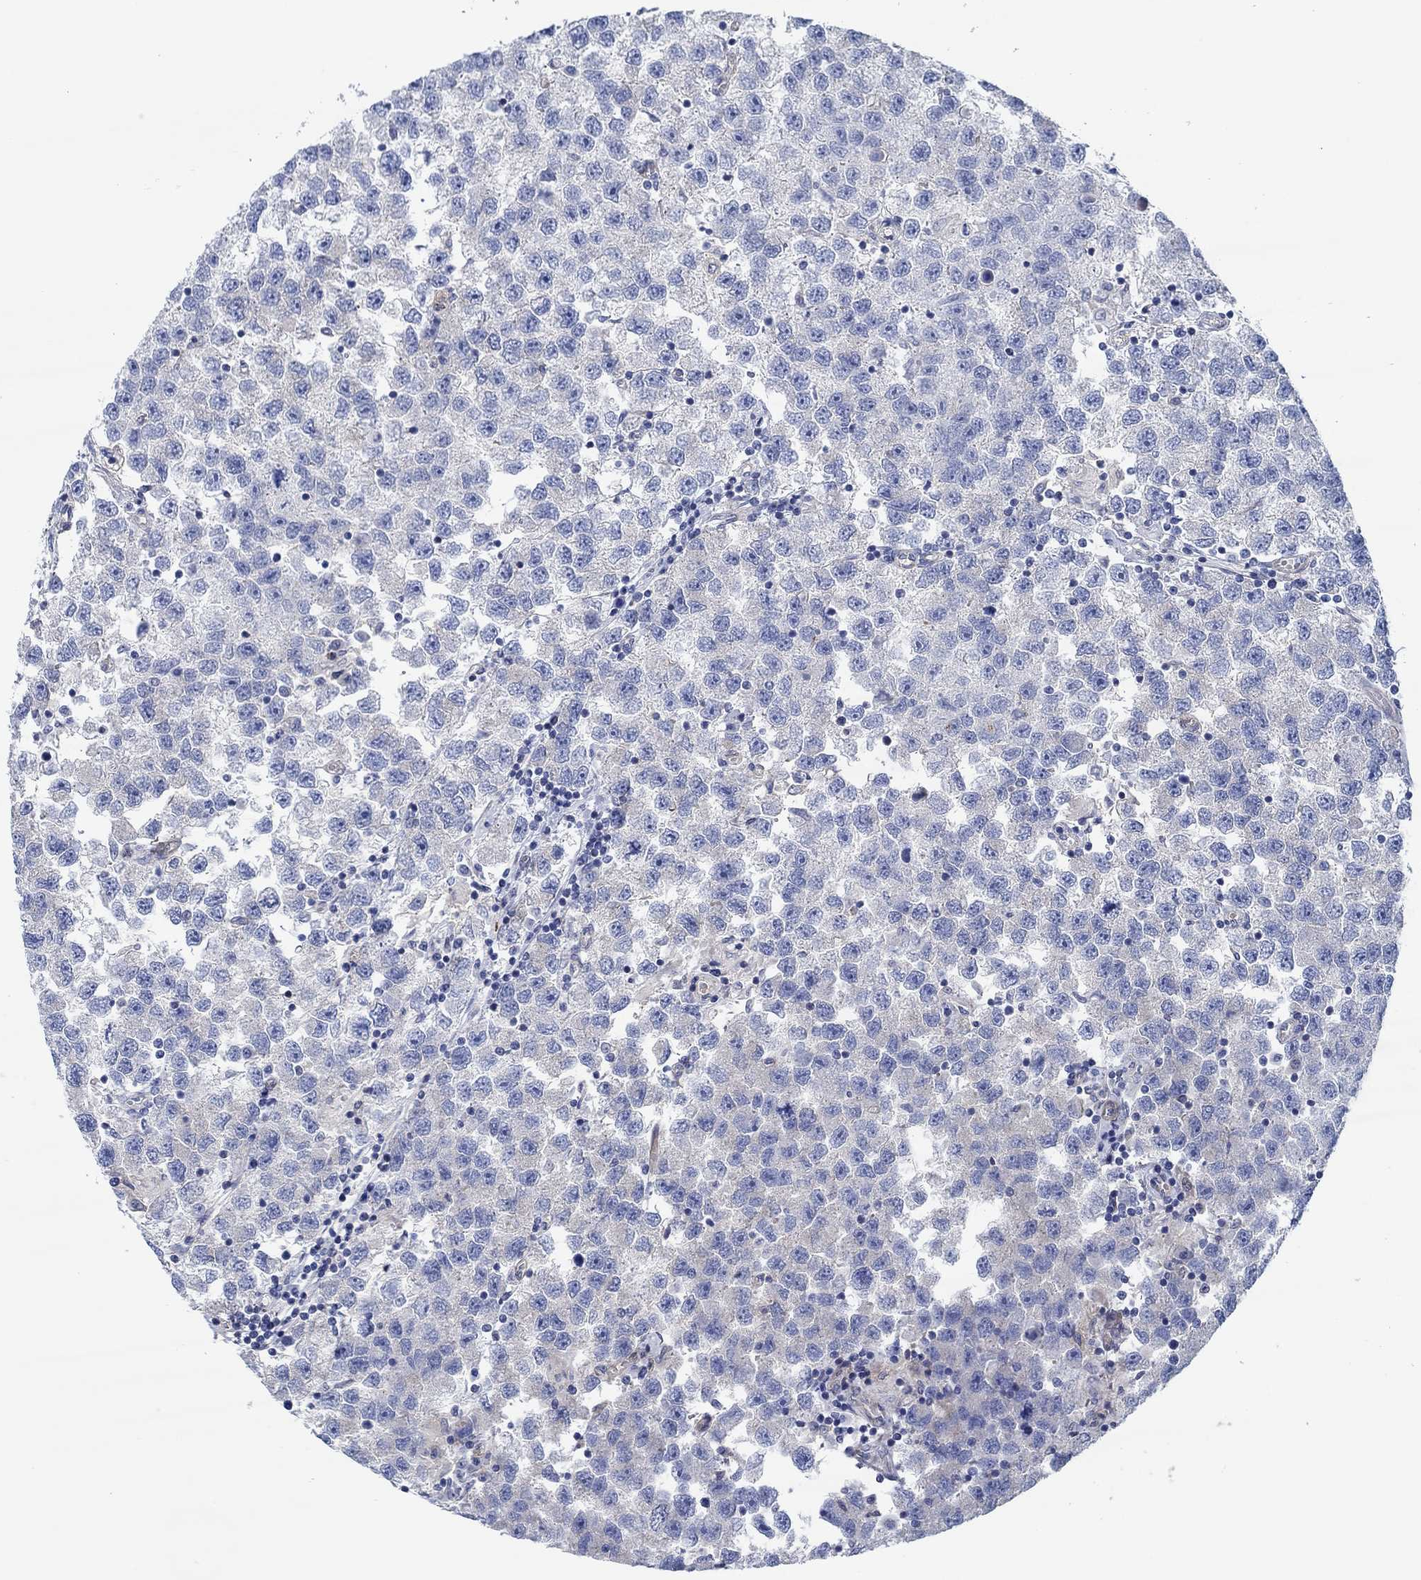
{"staining": {"intensity": "negative", "quantity": "none", "location": "none"}, "tissue": "testis cancer", "cell_type": "Tumor cells", "image_type": "cancer", "snomed": [{"axis": "morphology", "description": "Seminoma, NOS"}, {"axis": "topography", "description": "Testis"}], "caption": "DAB (3,3'-diaminobenzidine) immunohistochemical staining of human testis cancer (seminoma) demonstrates no significant staining in tumor cells.", "gene": "FMN1", "patient": {"sex": "male", "age": 26}}